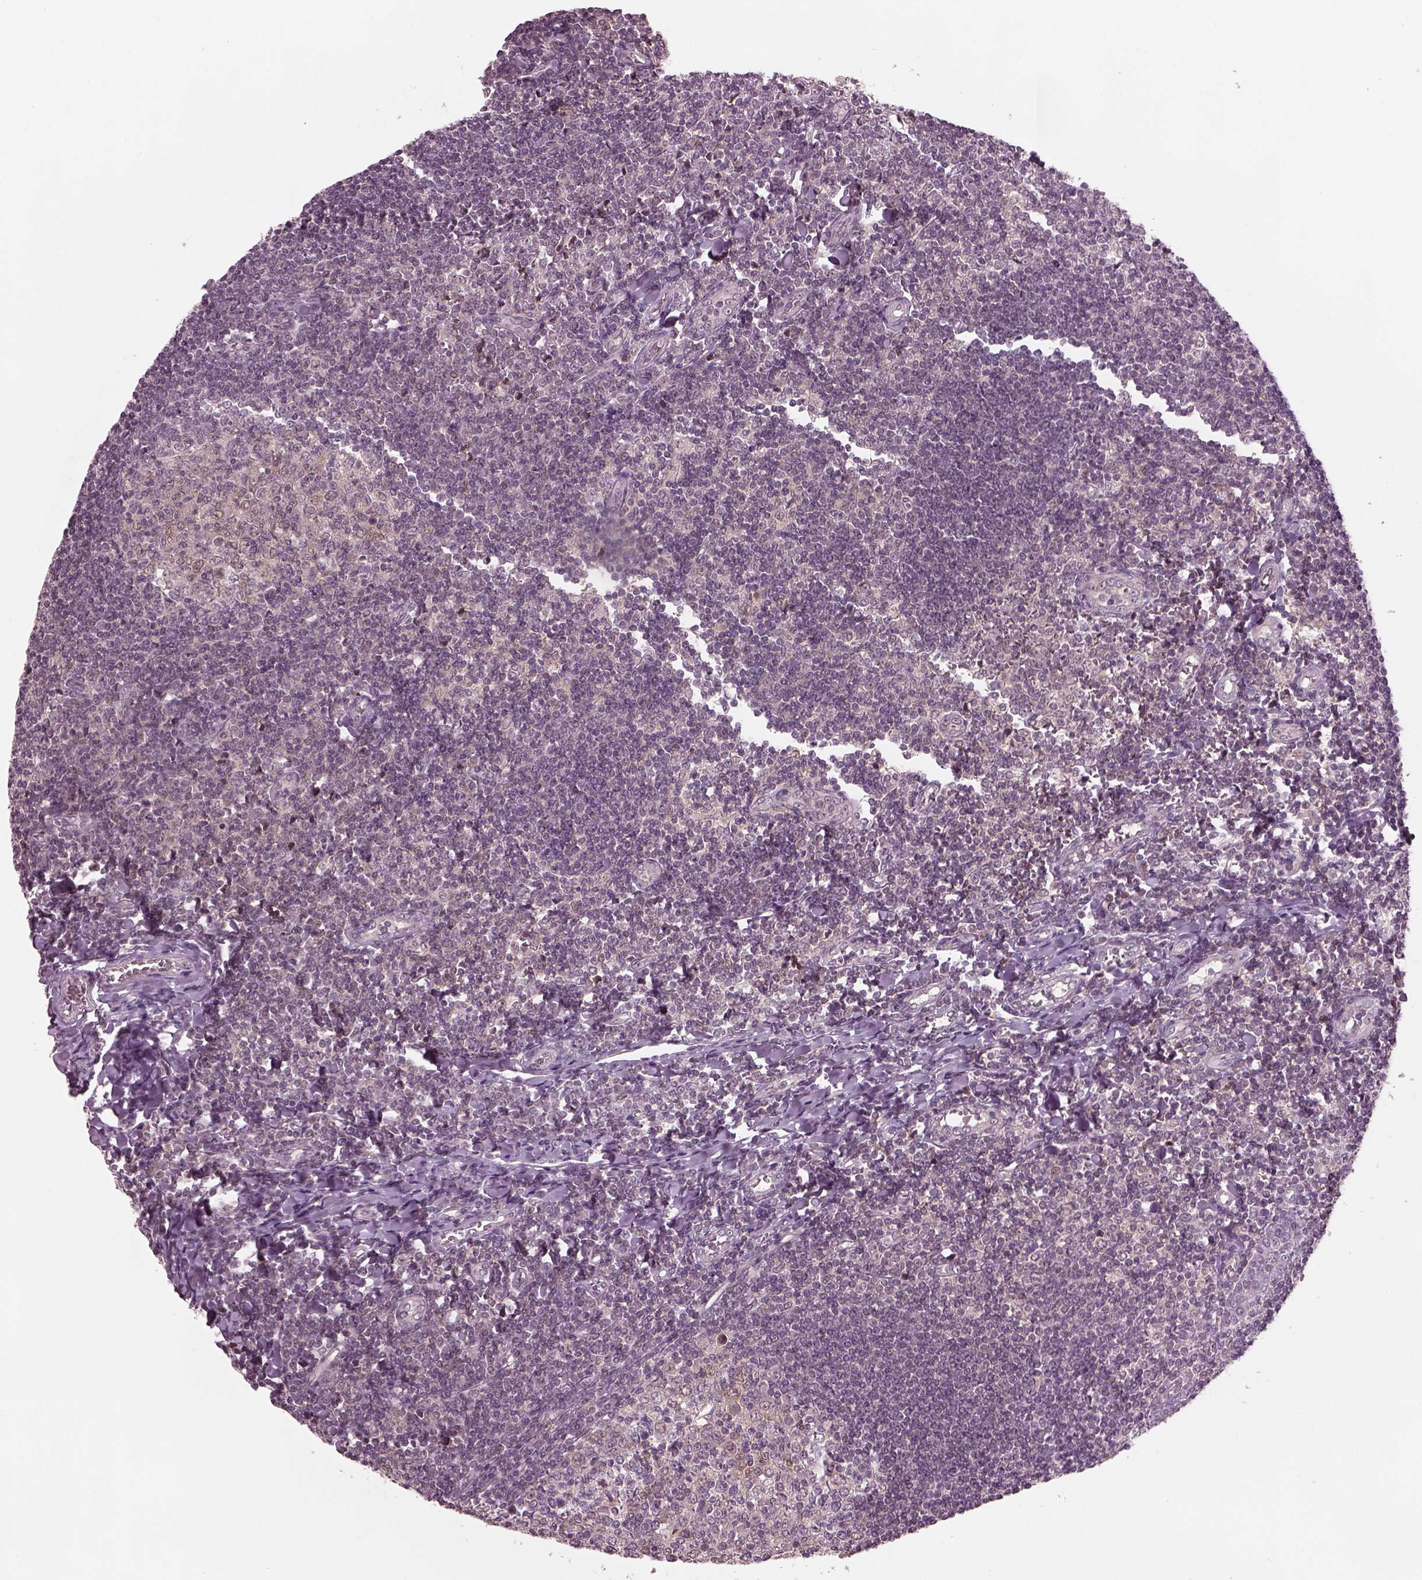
{"staining": {"intensity": "weak", "quantity": "<25%", "location": "cytoplasmic/membranous"}, "tissue": "tonsil", "cell_type": "Germinal center cells", "image_type": "normal", "snomed": [{"axis": "morphology", "description": "Normal tissue, NOS"}, {"axis": "topography", "description": "Tonsil"}], "caption": "Immunohistochemical staining of unremarkable tonsil displays no significant expression in germinal center cells.", "gene": "SRI", "patient": {"sex": "female", "age": 12}}